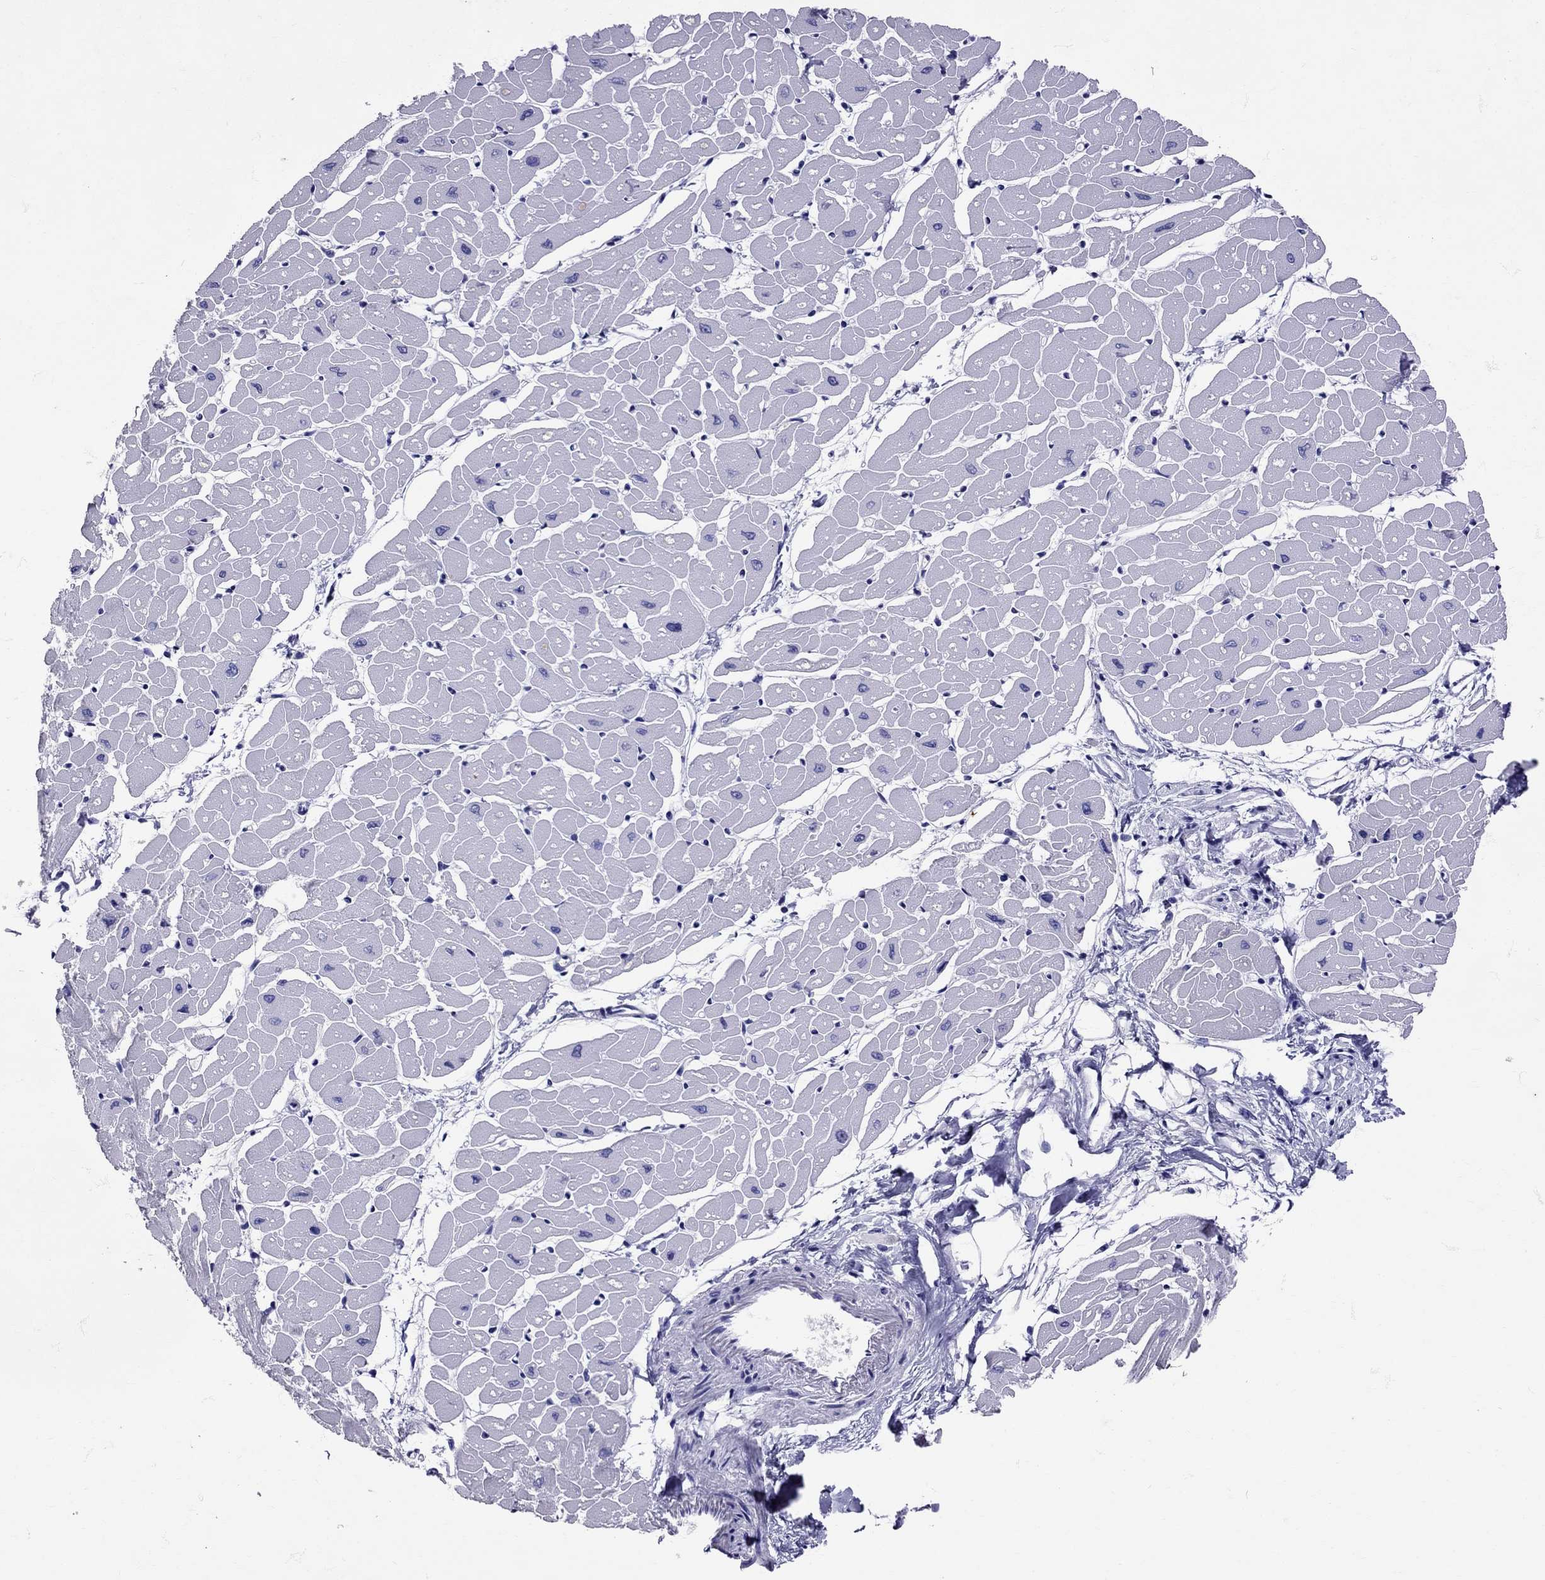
{"staining": {"intensity": "negative", "quantity": "none", "location": "none"}, "tissue": "heart muscle", "cell_type": "Cardiomyocytes", "image_type": "normal", "snomed": [{"axis": "morphology", "description": "Normal tissue, NOS"}, {"axis": "topography", "description": "Heart"}], "caption": "Immunohistochemistry (IHC) of unremarkable human heart muscle exhibits no positivity in cardiomyocytes.", "gene": "AVP", "patient": {"sex": "male", "age": 57}}